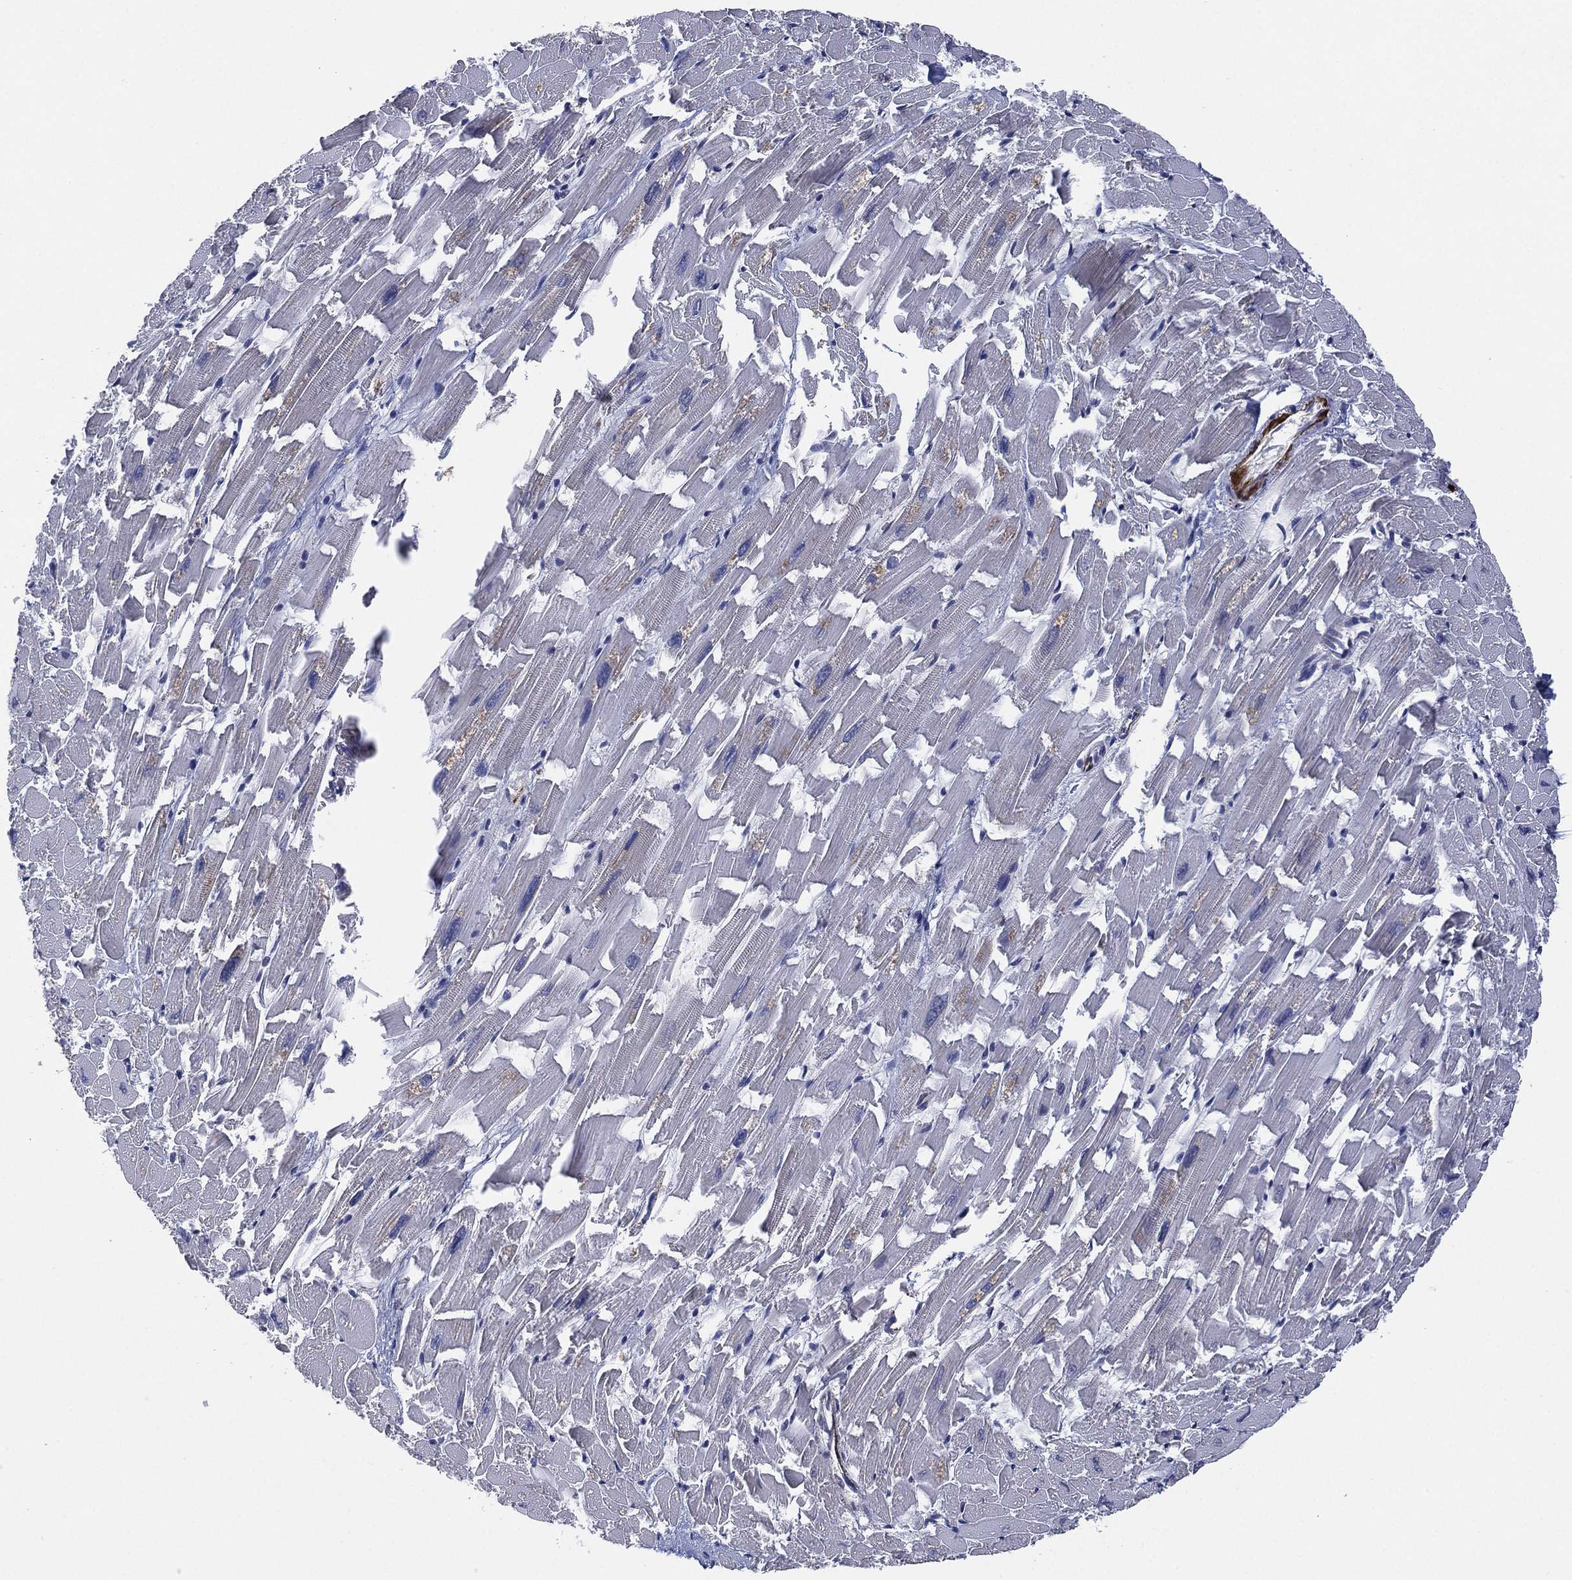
{"staining": {"intensity": "negative", "quantity": "none", "location": "none"}, "tissue": "heart muscle", "cell_type": "Cardiomyocytes", "image_type": "normal", "snomed": [{"axis": "morphology", "description": "Normal tissue, NOS"}, {"axis": "topography", "description": "Heart"}], "caption": "Immunohistochemical staining of unremarkable heart muscle demonstrates no significant staining in cardiomyocytes. Brightfield microscopy of IHC stained with DAB (brown) and hematoxylin (blue), captured at high magnification.", "gene": "SELENOO", "patient": {"sex": "female", "age": 64}}